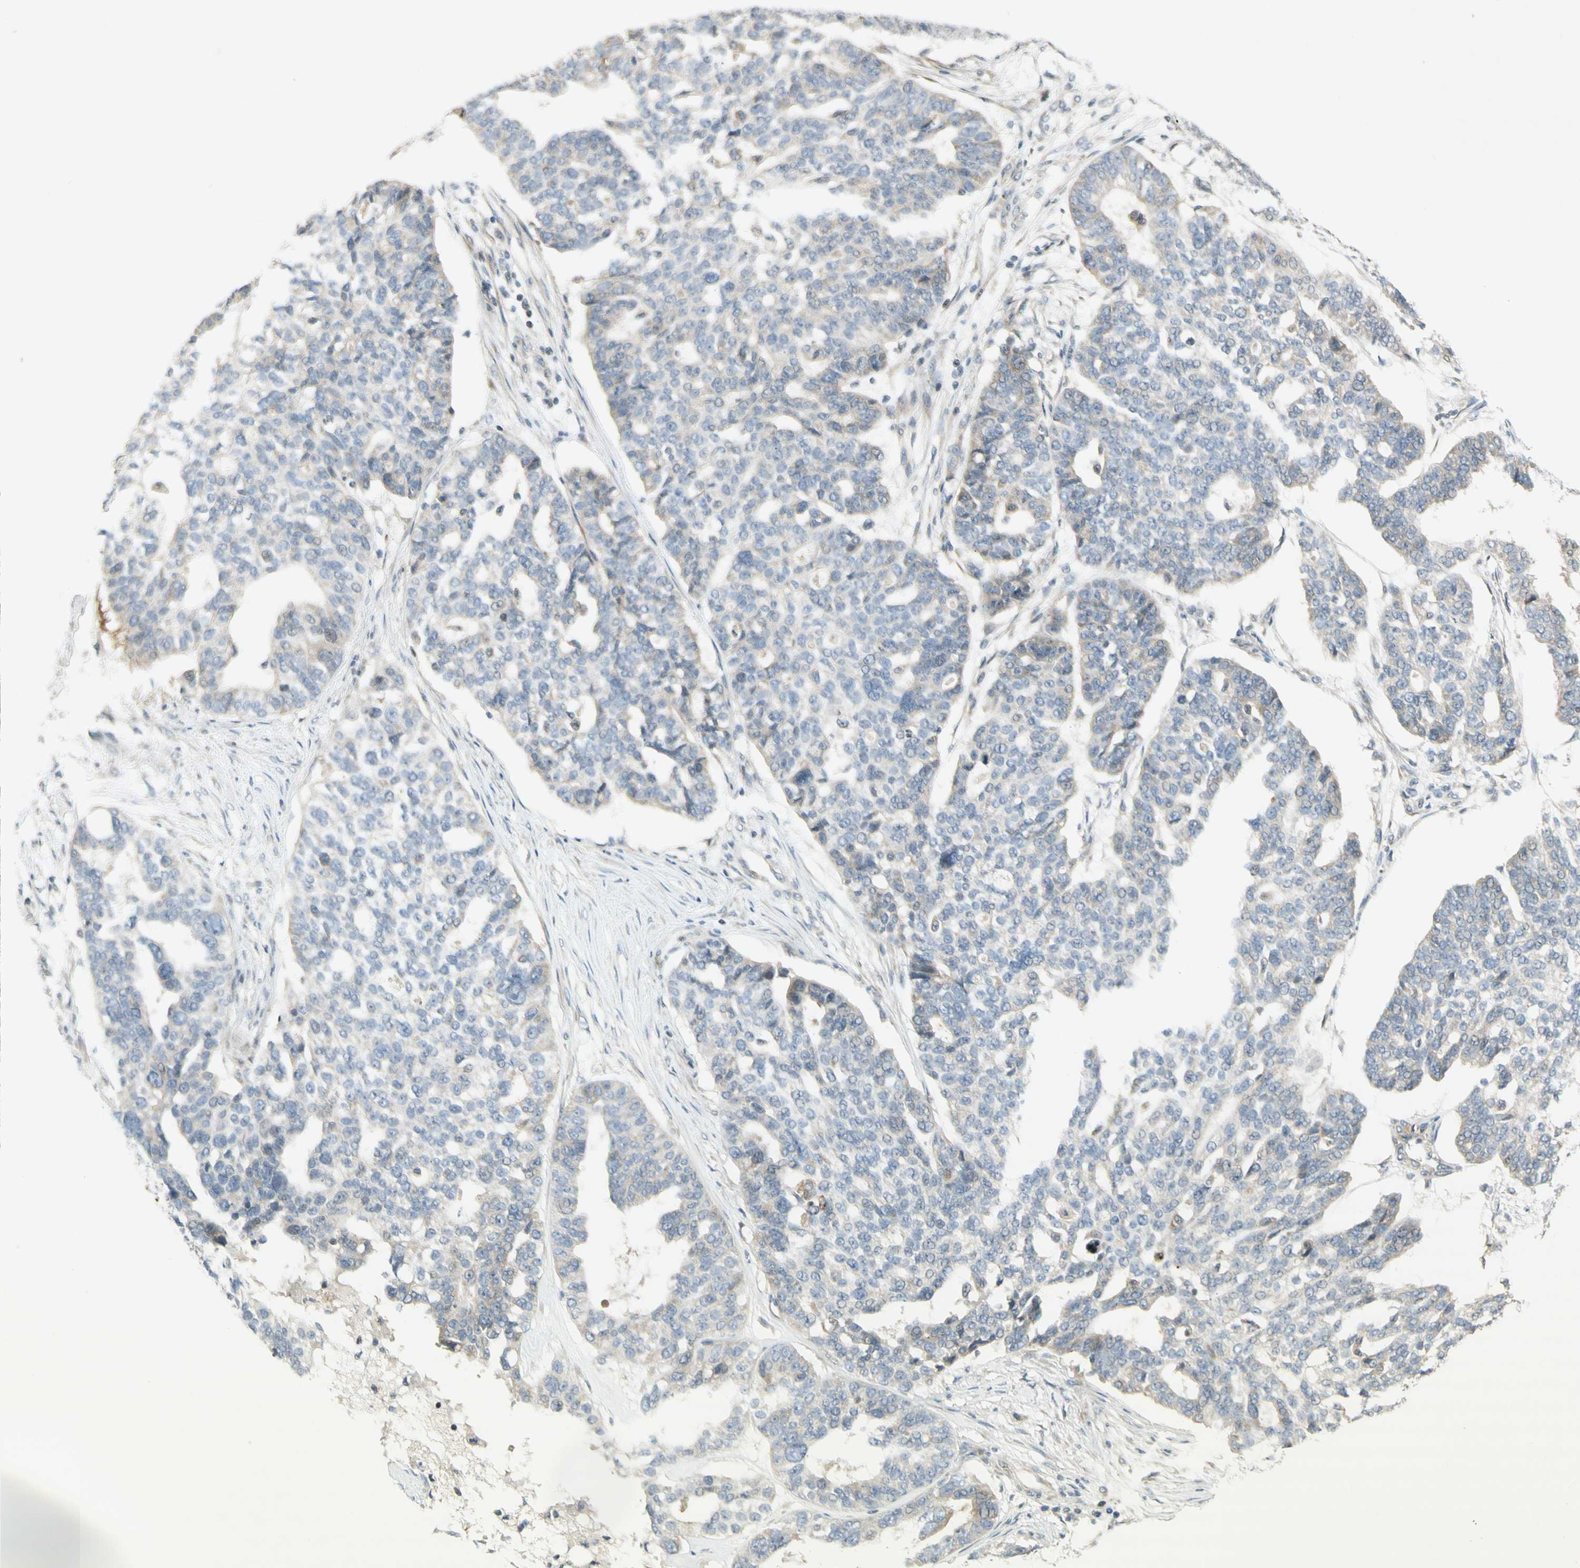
{"staining": {"intensity": "weak", "quantity": "<25%", "location": "cytoplasmic/membranous"}, "tissue": "ovarian cancer", "cell_type": "Tumor cells", "image_type": "cancer", "snomed": [{"axis": "morphology", "description": "Cystadenocarcinoma, serous, NOS"}, {"axis": "topography", "description": "Ovary"}], "caption": "This is a photomicrograph of immunohistochemistry (IHC) staining of serous cystadenocarcinoma (ovarian), which shows no positivity in tumor cells.", "gene": "ETF1", "patient": {"sex": "female", "age": 59}}